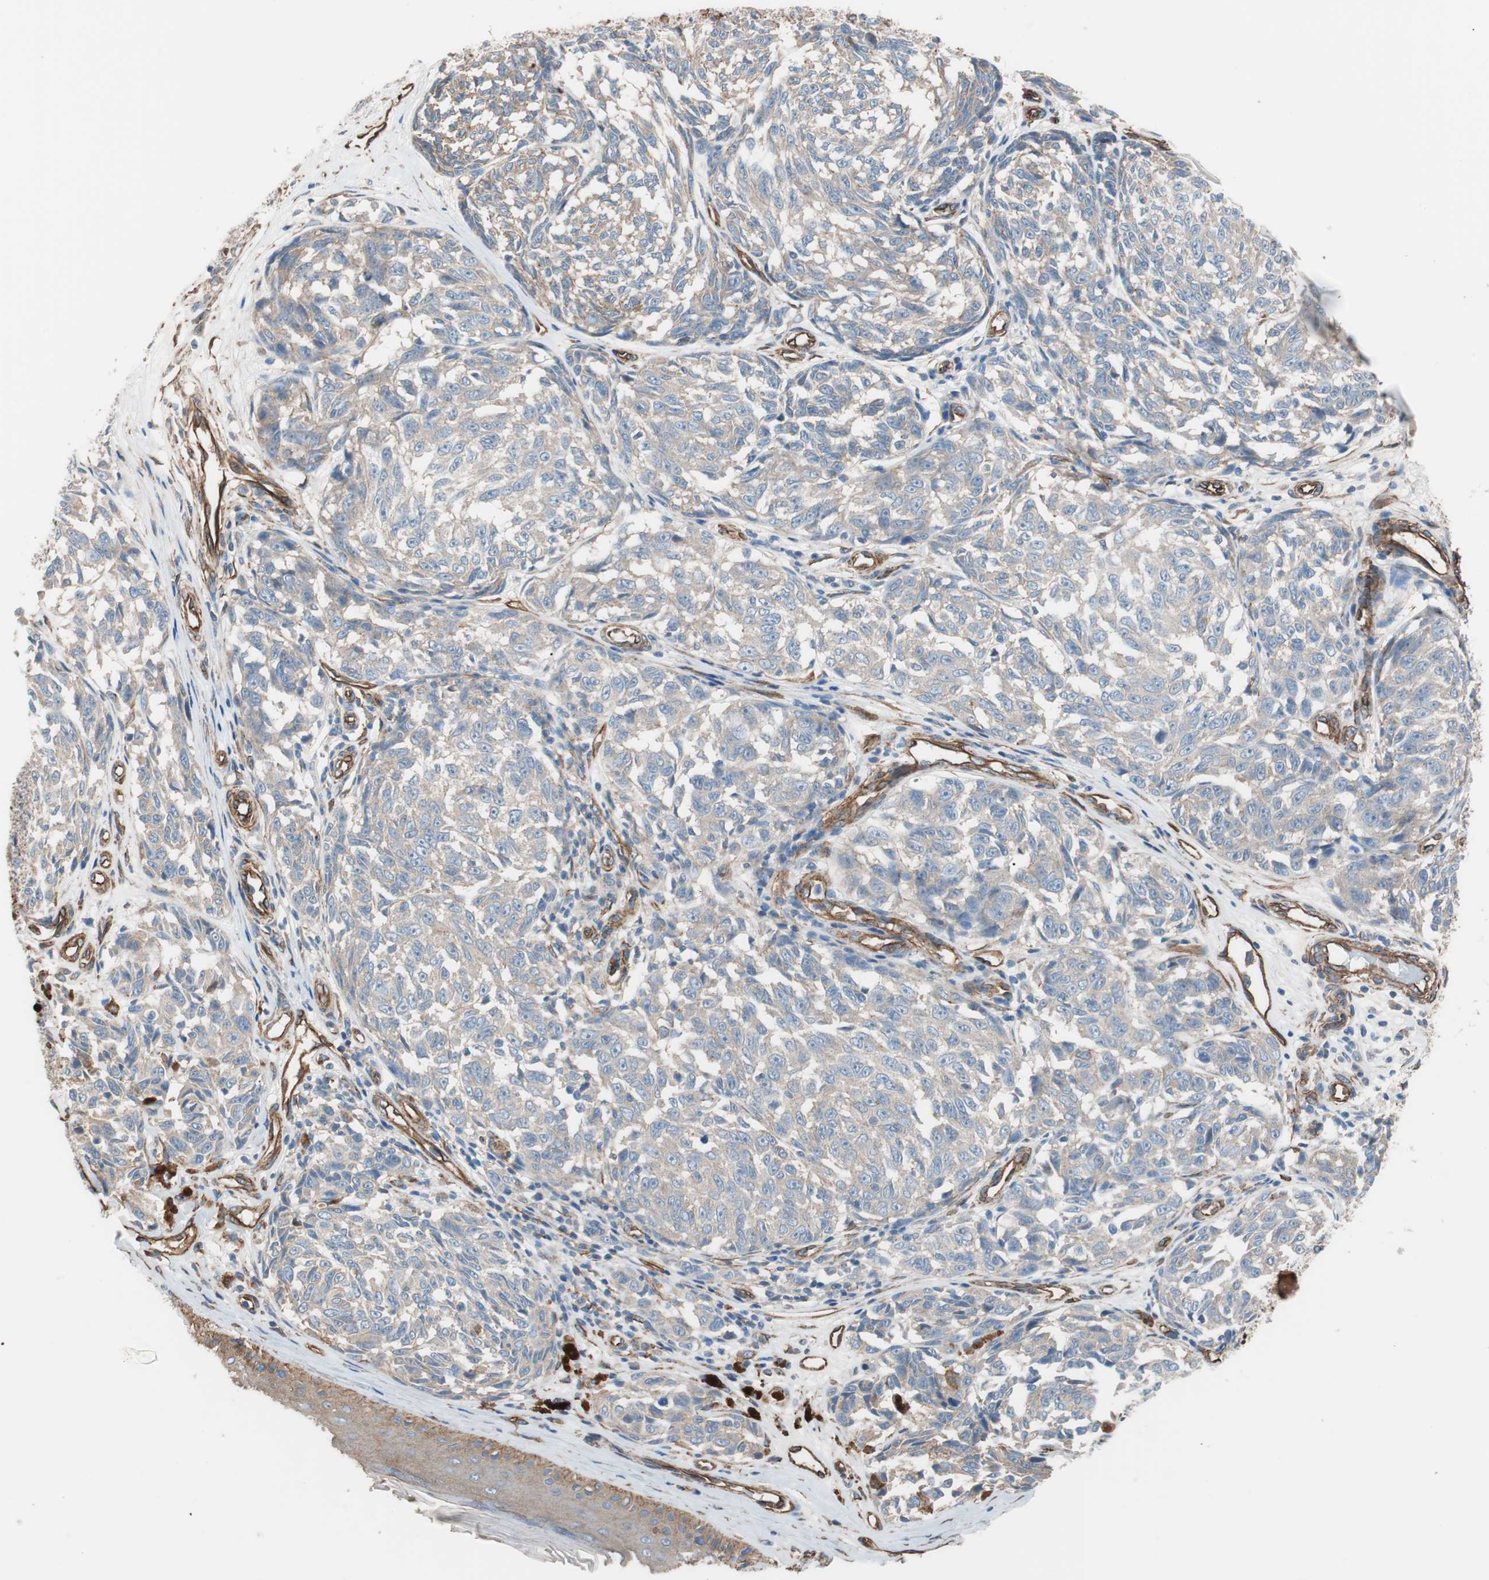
{"staining": {"intensity": "negative", "quantity": "none", "location": "none"}, "tissue": "melanoma", "cell_type": "Tumor cells", "image_type": "cancer", "snomed": [{"axis": "morphology", "description": "Malignant melanoma, NOS"}, {"axis": "topography", "description": "Skin"}], "caption": "This photomicrograph is of melanoma stained with immunohistochemistry (IHC) to label a protein in brown with the nuclei are counter-stained blue. There is no expression in tumor cells. Nuclei are stained in blue.", "gene": "SPINT1", "patient": {"sex": "female", "age": 64}}